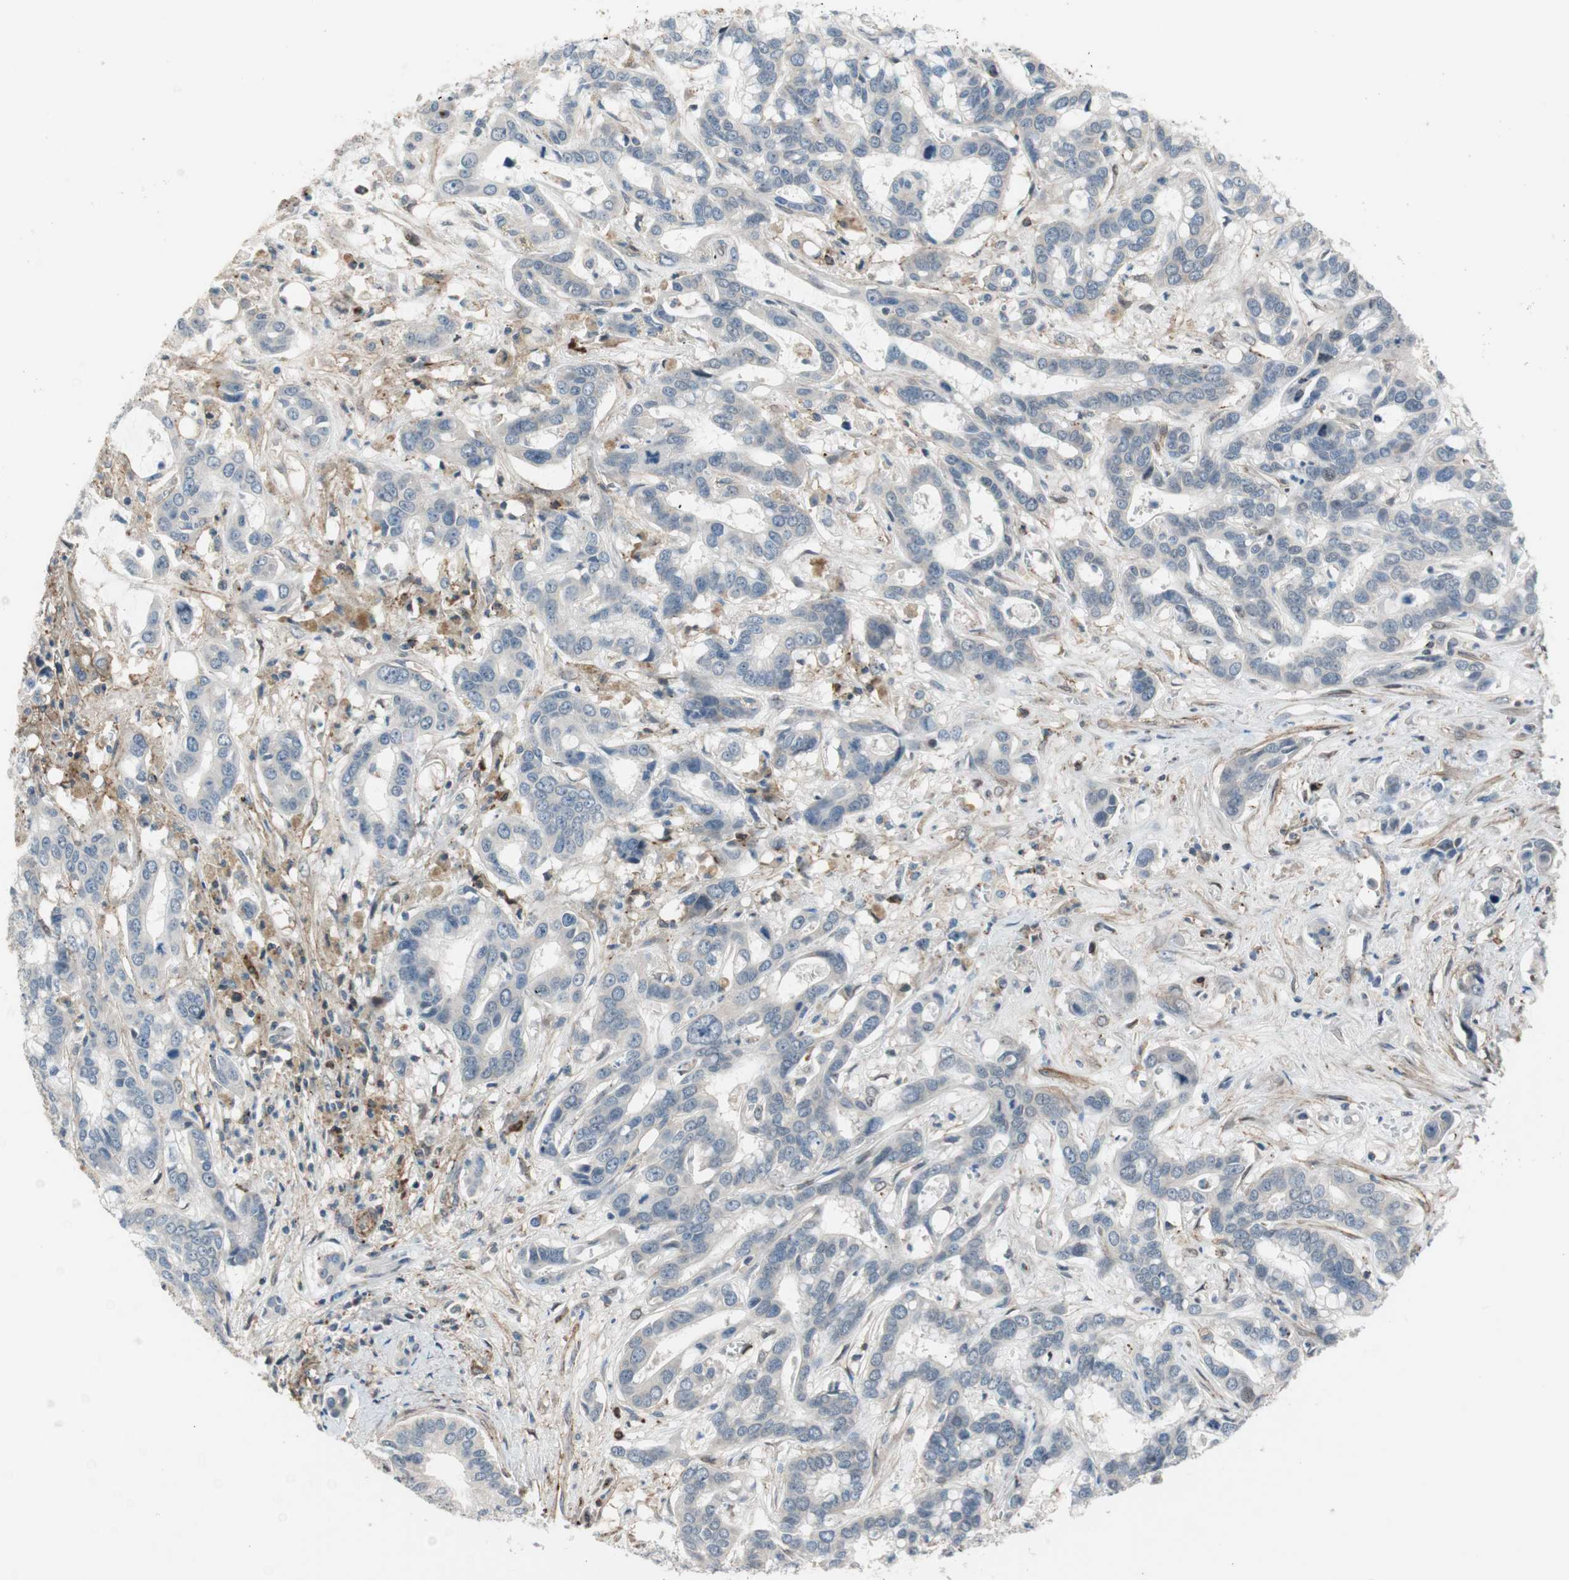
{"staining": {"intensity": "negative", "quantity": "none", "location": "none"}, "tissue": "liver cancer", "cell_type": "Tumor cells", "image_type": "cancer", "snomed": [{"axis": "morphology", "description": "Cholangiocarcinoma"}, {"axis": "topography", "description": "Liver"}], "caption": "This micrograph is of liver cholangiocarcinoma stained with immunohistochemistry (IHC) to label a protein in brown with the nuclei are counter-stained blue. There is no positivity in tumor cells.", "gene": "GRHL1", "patient": {"sex": "female", "age": 65}}